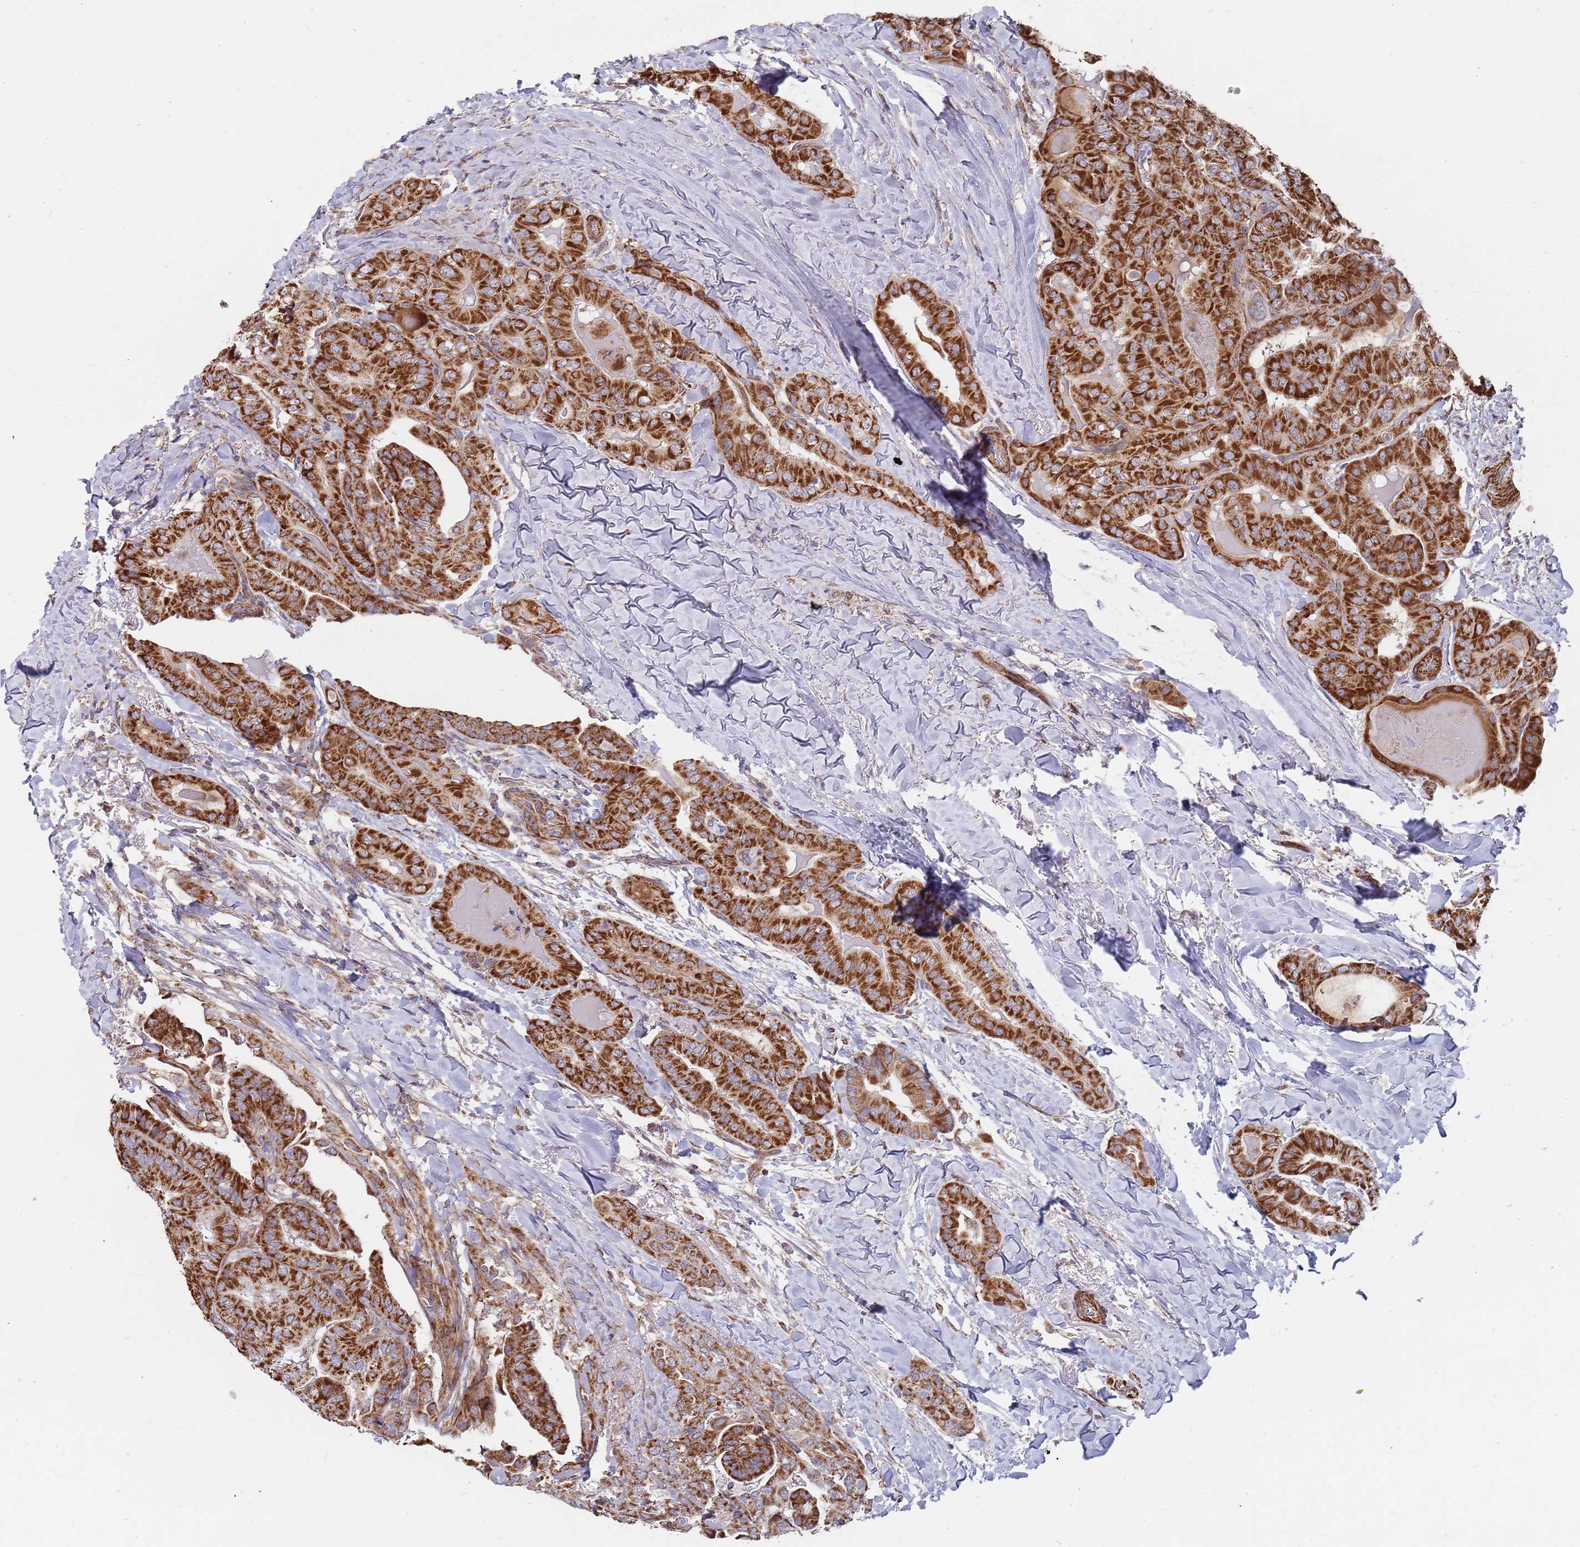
{"staining": {"intensity": "strong", "quantity": ">75%", "location": "cytoplasmic/membranous"}, "tissue": "thyroid cancer", "cell_type": "Tumor cells", "image_type": "cancer", "snomed": [{"axis": "morphology", "description": "Papillary adenocarcinoma, NOS"}, {"axis": "topography", "description": "Thyroid gland"}], "caption": "A histopathology image of human thyroid papillary adenocarcinoma stained for a protein exhibits strong cytoplasmic/membranous brown staining in tumor cells.", "gene": "WDFY3", "patient": {"sex": "female", "age": 68}}